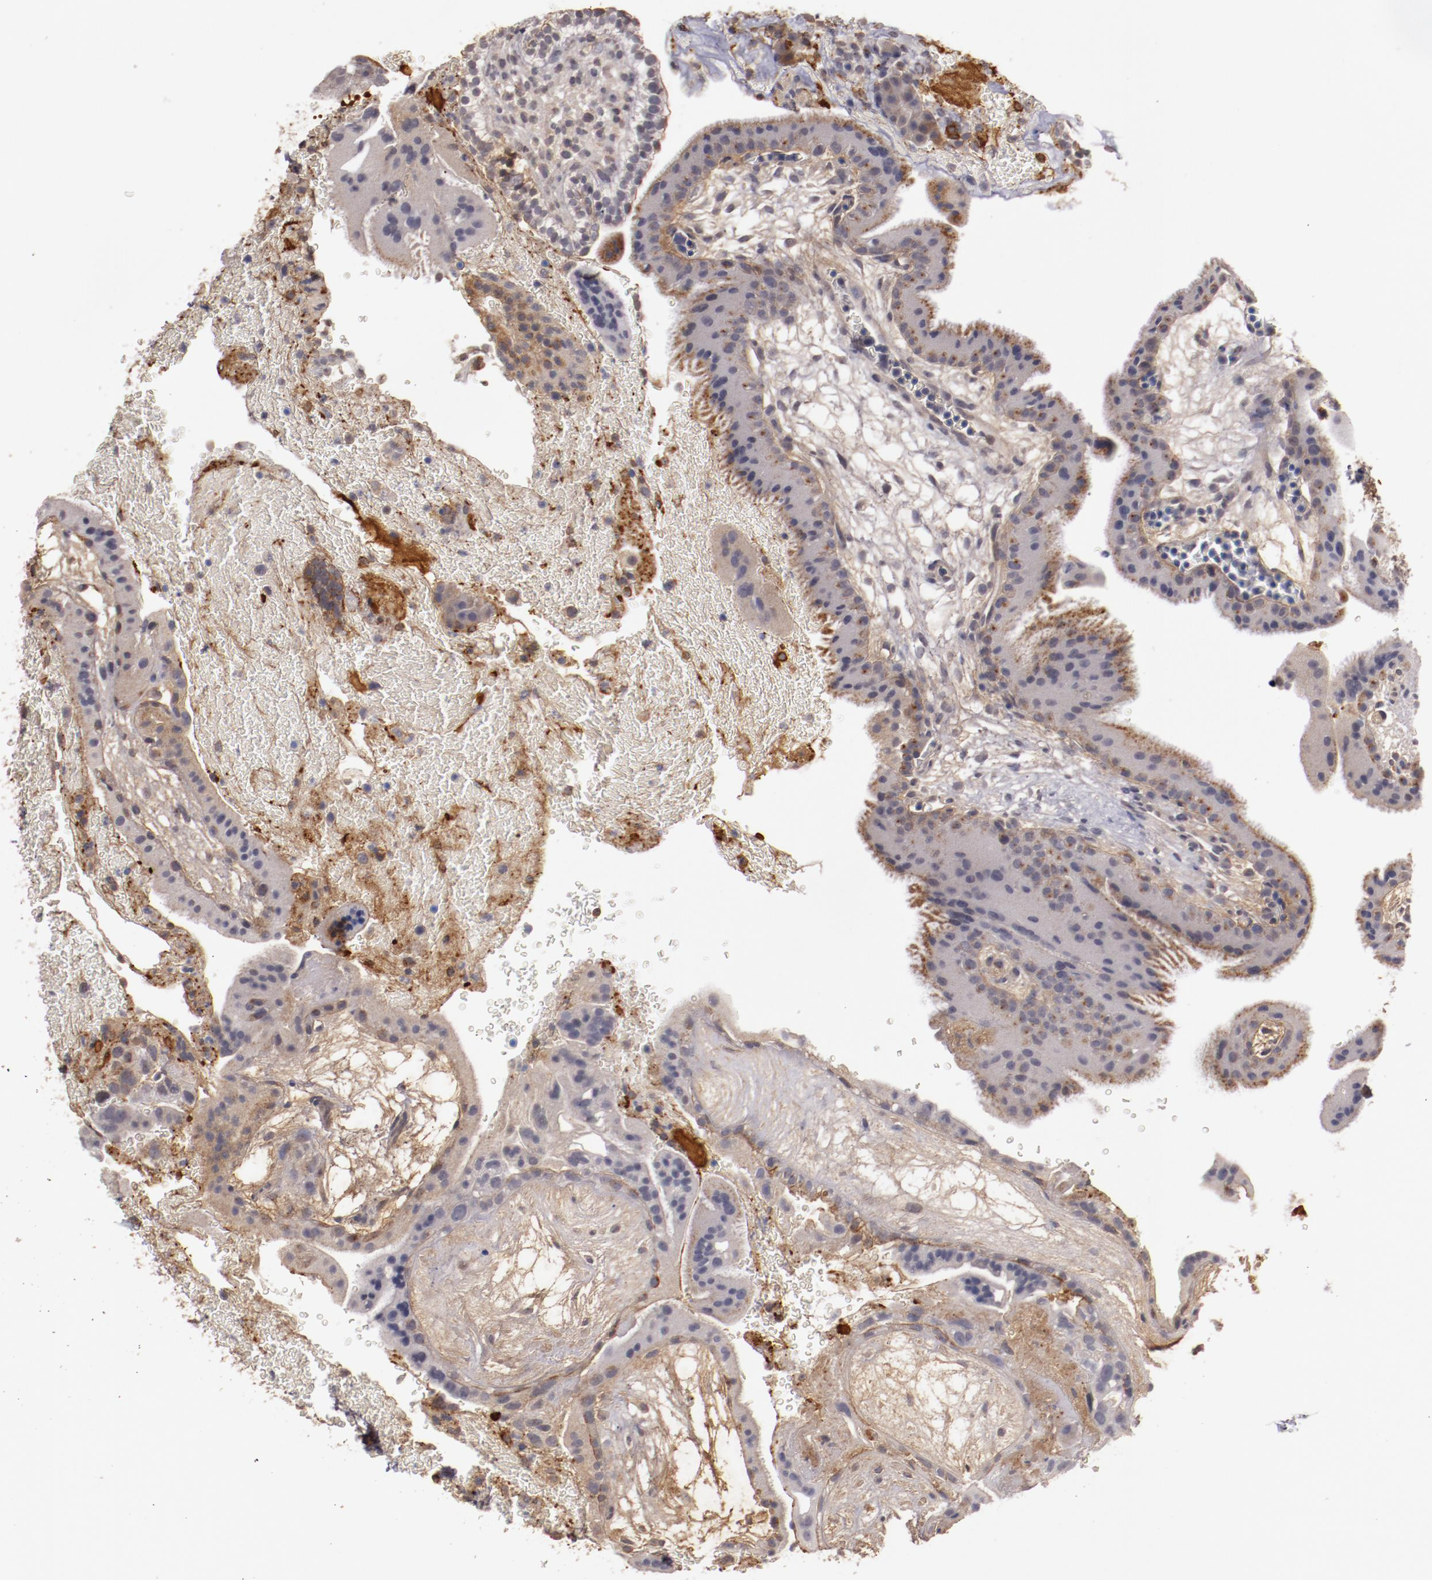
{"staining": {"intensity": "moderate", "quantity": "25%-75%", "location": "cytoplasmic/membranous"}, "tissue": "placenta", "cell_type": "Trophoblastic cells", "image_type": "normal", "snomed": [{"axis": "morphology", "description": "Normal tissue, NOS"}, {"axis": "topography", "description": "Placenta"}], "caption": "Placenta stained with a brown dye exhibits moderate cytoplasmic/membranous positive positivity in approximately 25%-75% of trophoblastic cells.", "gene": "MBL2", "patient": {"sex": "female", "age": 19}}